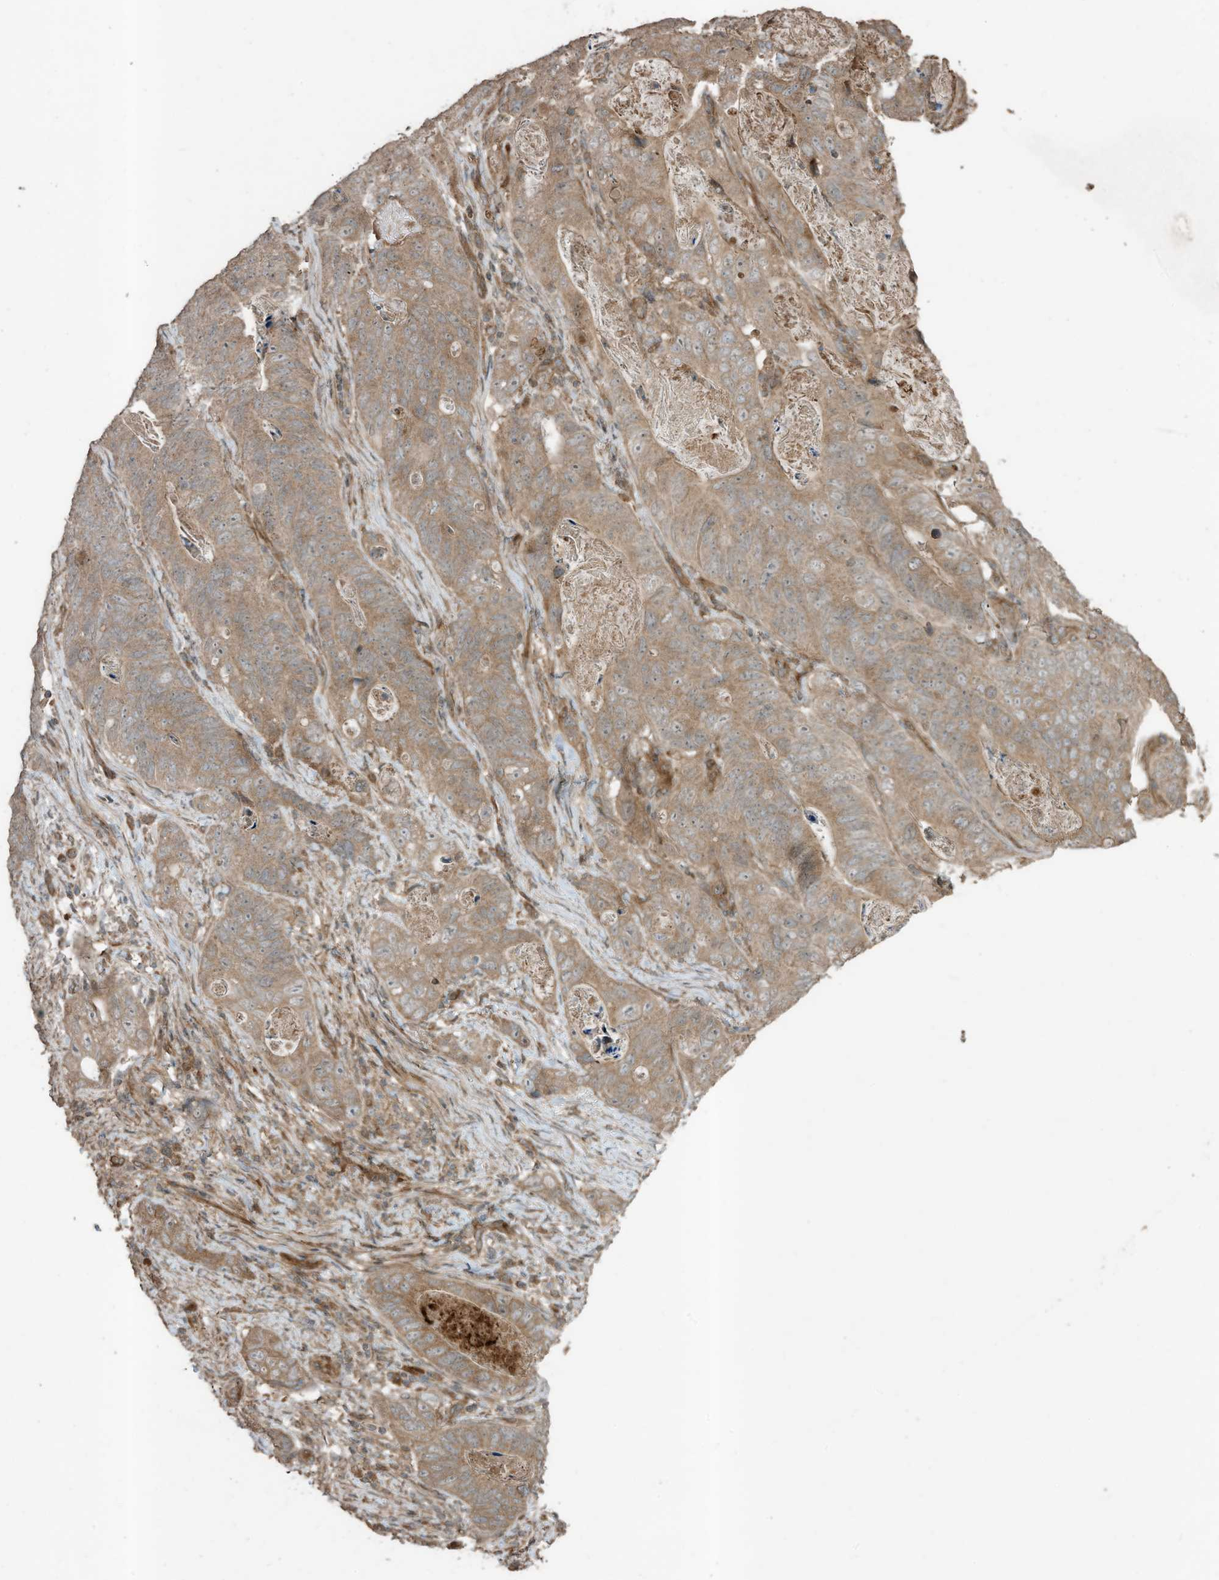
{"staining": {"intensity": "moderate", "quantity": ">75%", "location": "cytoplasmic/membranous"}, "tissue": "stomach cancer", "cell_type": "Tumor cells", "image_type": "cancer", "snomed": [{"axis": "morphology", "description": "Normal tissue, NOS"}, {"axis": "morphology", "description": "Adenocarcinoma, NOS"}, {"axis": "topography", "description": "Stomach"}], "caption": "This photomicrograph exhibits IHC staining of adenocarcinoma (stomach), with medium moderate cytoplasmic/membranous expression in about >75% of tumor cells.", "gene": "ZNF653", "patient": {"sex": "female", "age": 89}}